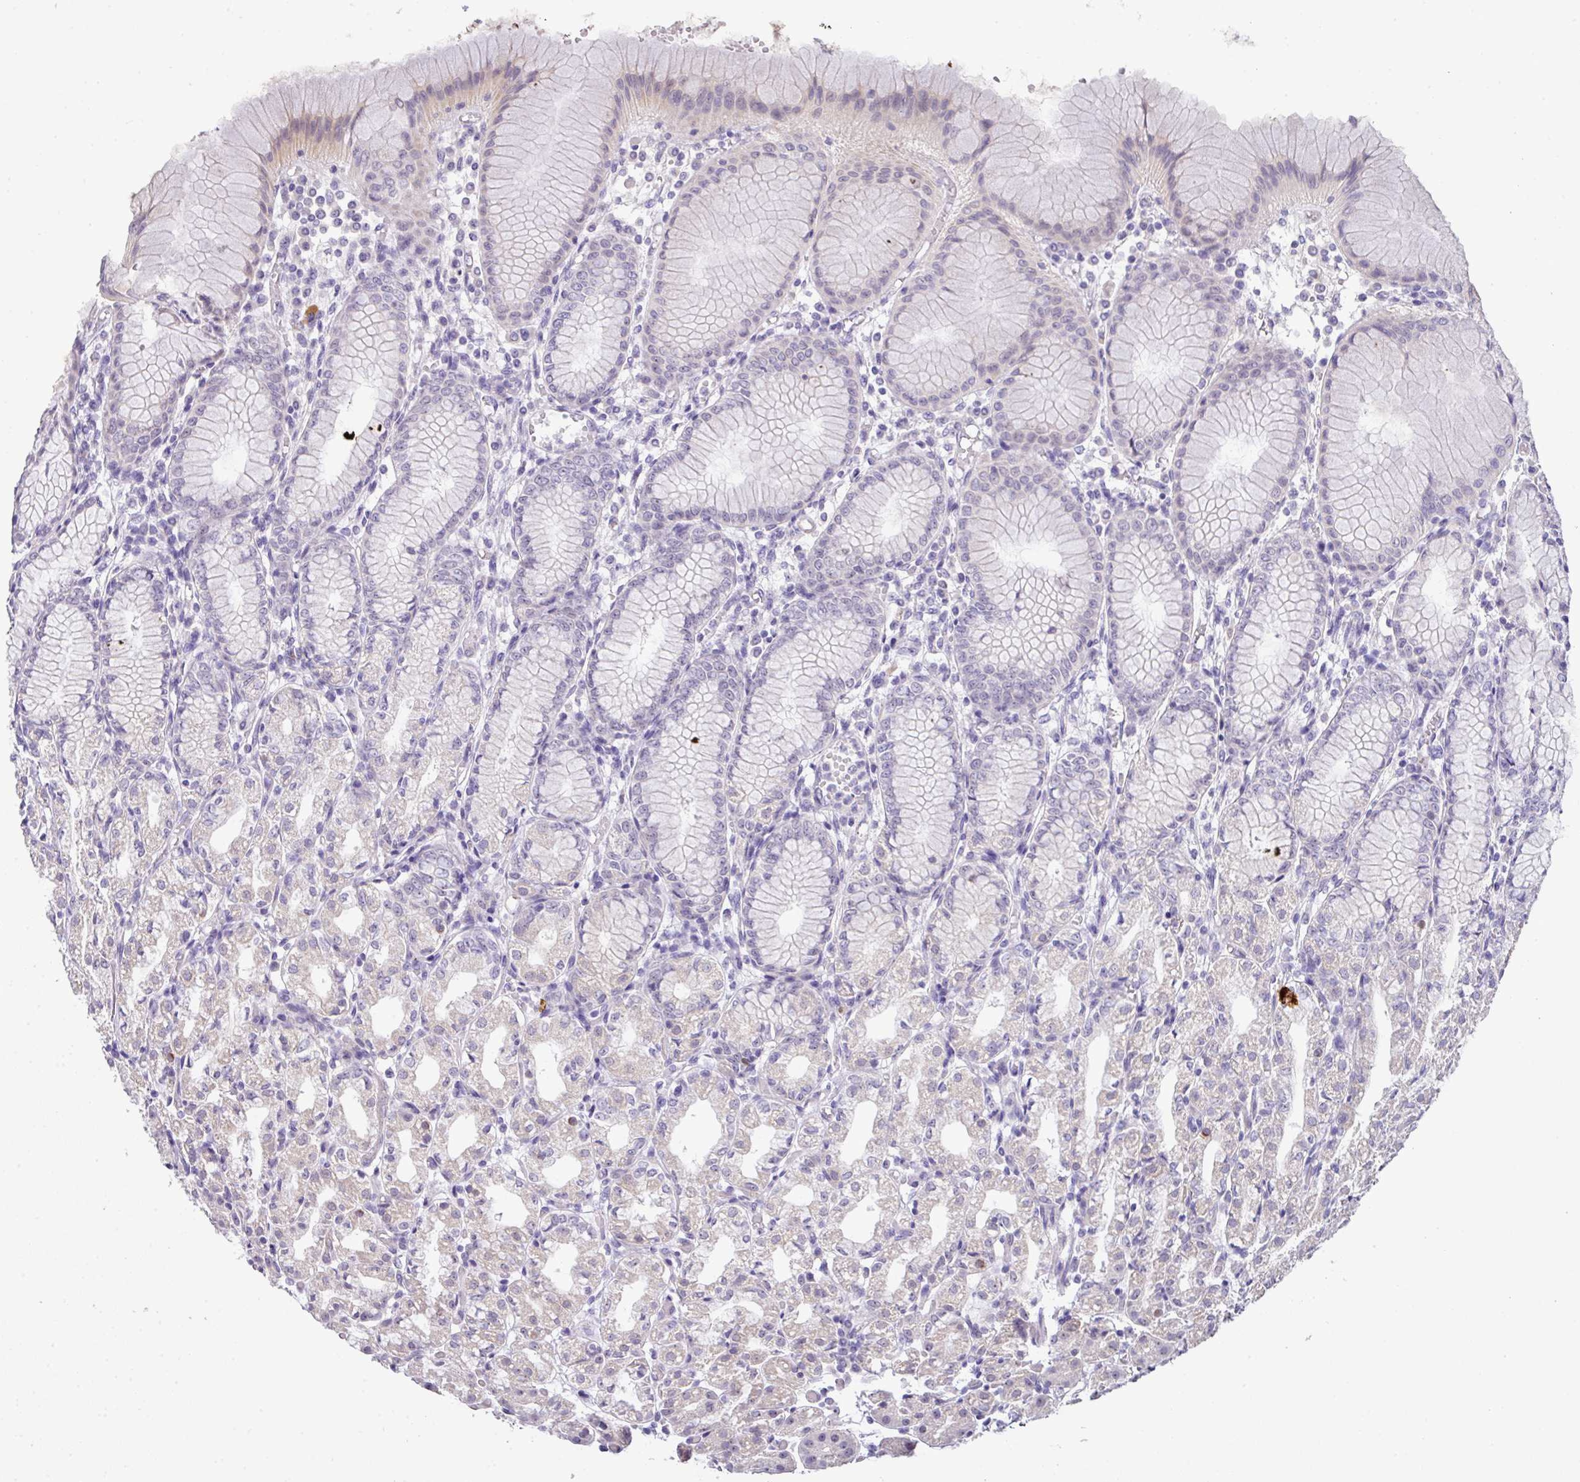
{"staining": {"intensity": "weak", "quantity": "<25%", "location": "cytoplasmic/membranous,nuclear"}, "tissue": "stomach", "cell_type": "Glandular cells", "image_type": "normal", "snomed": [{"axis": "morphology", "description": "Normal tissue, NOS"}, {"axis": "topography", "description": "Stomach"}], "caption": "The immunohistochemistry micrograph has no significant expression in glandular cells of stomach. Brightfield microscopy of IHC stained with DAB (3,3'-diaminobenzidine) (brown) and hematoxylin (blue), captured at high magnification.", "gene": "GCG", "patient": {"sex": "female", "age": 57}}